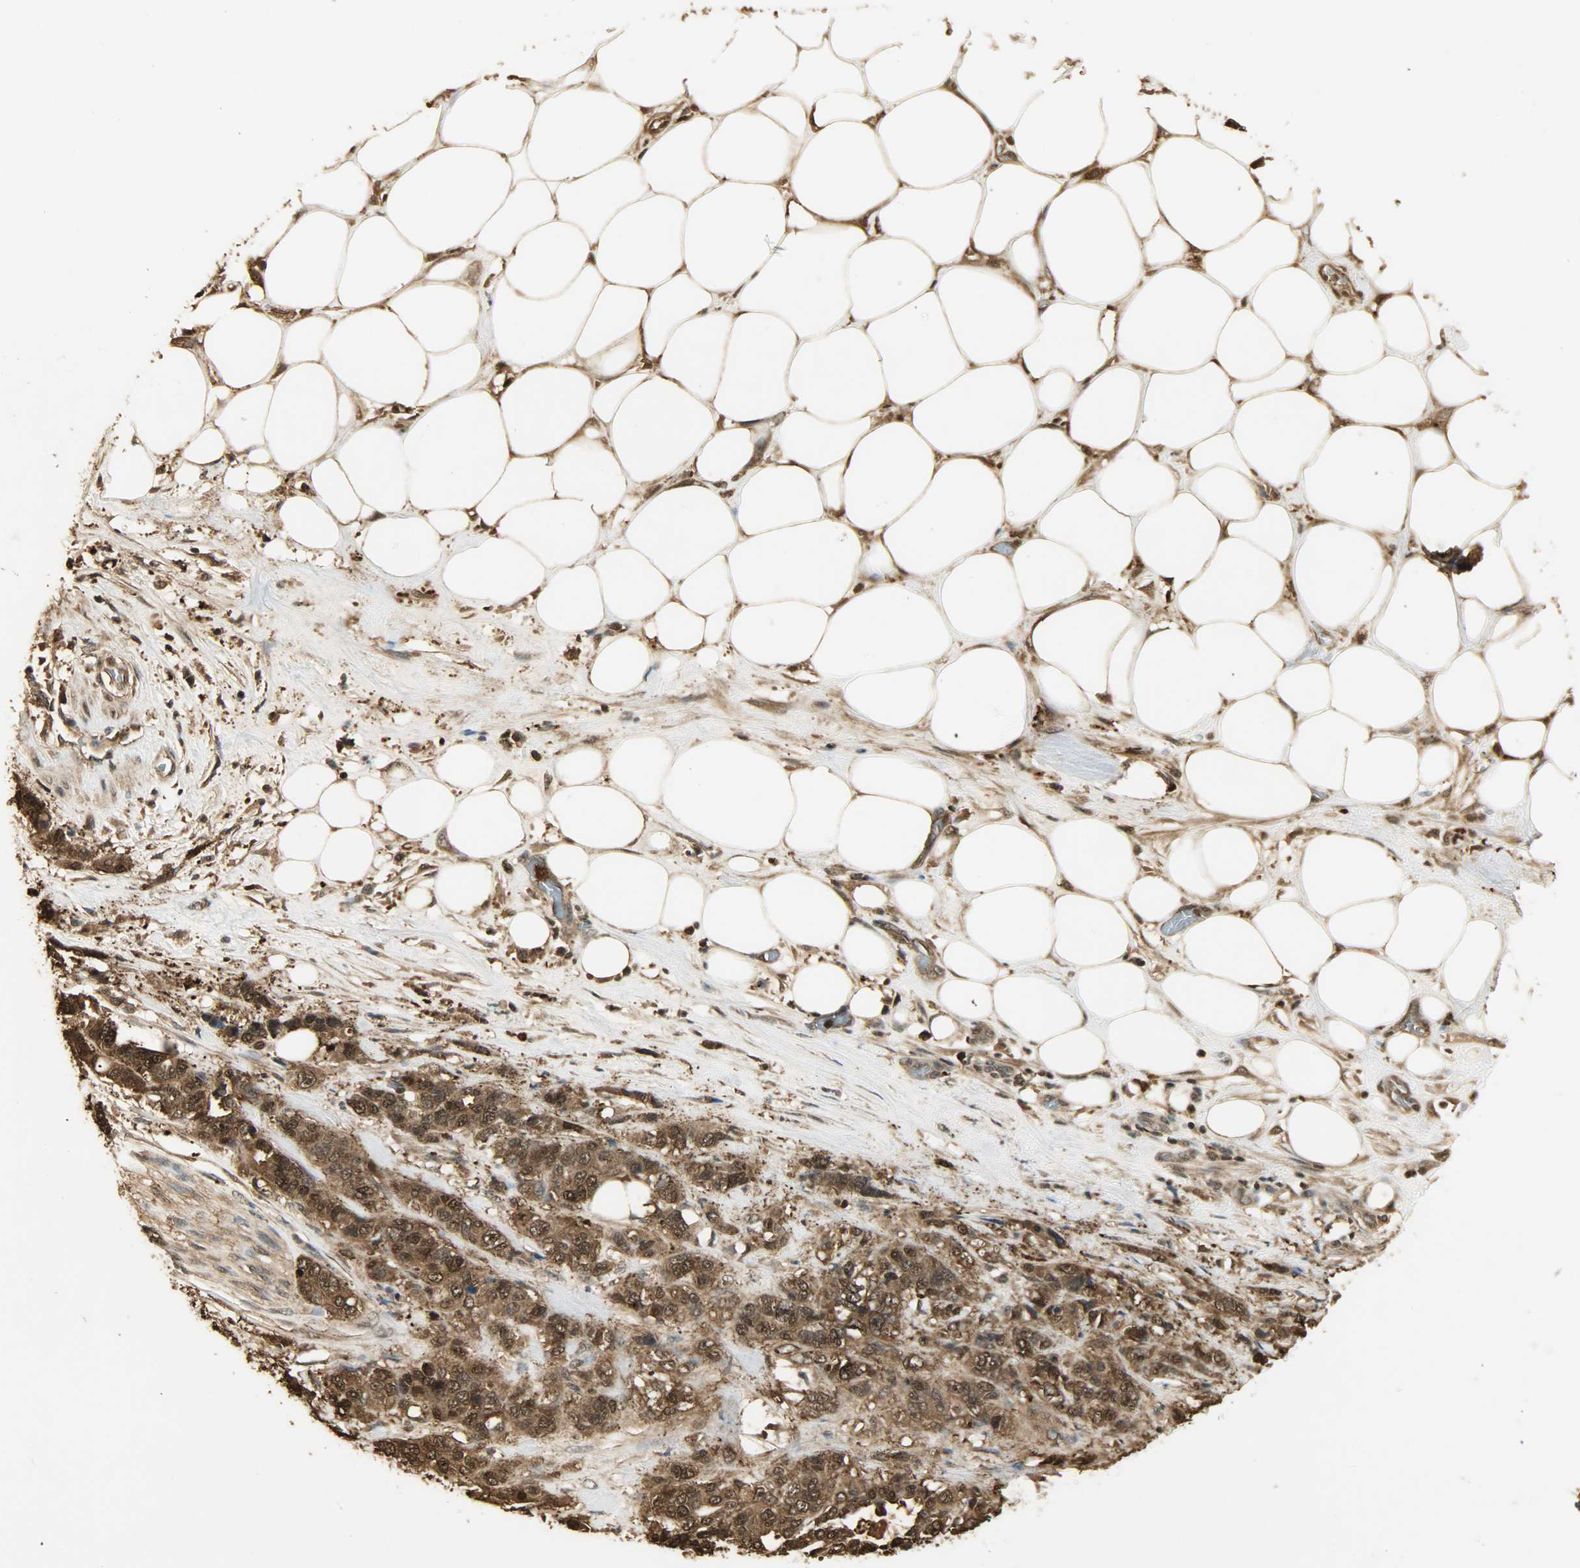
{"staining": {"intensity": "strong", "quantity": ">75%", "location": "cytoplasmic/membranous,nuclear"}, "tissue": "pancreatic cancer", "cell_type": "Tumor cells", "image_type": "cancer", "snomed": [{"axis": "morphology", "description": "Adenocarcinoma, NOS"}, {"axis": "topography", "description": "Pancreas"}], "caption": "IHC staining of pancreatic cancer, which demonstrates high levels of strong cytoplasmic/membranous and nuclear expression in approximately >75% of tumor cells indicating strong cytoplasmic/membranous and nuclear protein staining. The staining was performed using DAB (3,3'-diaminobenzidine) (brown) for protein detection and nuclei were counterstained in hematoxylin (blue).", "gene": "YWHAZ", "patient": {"sex": "male", "age": 46}}